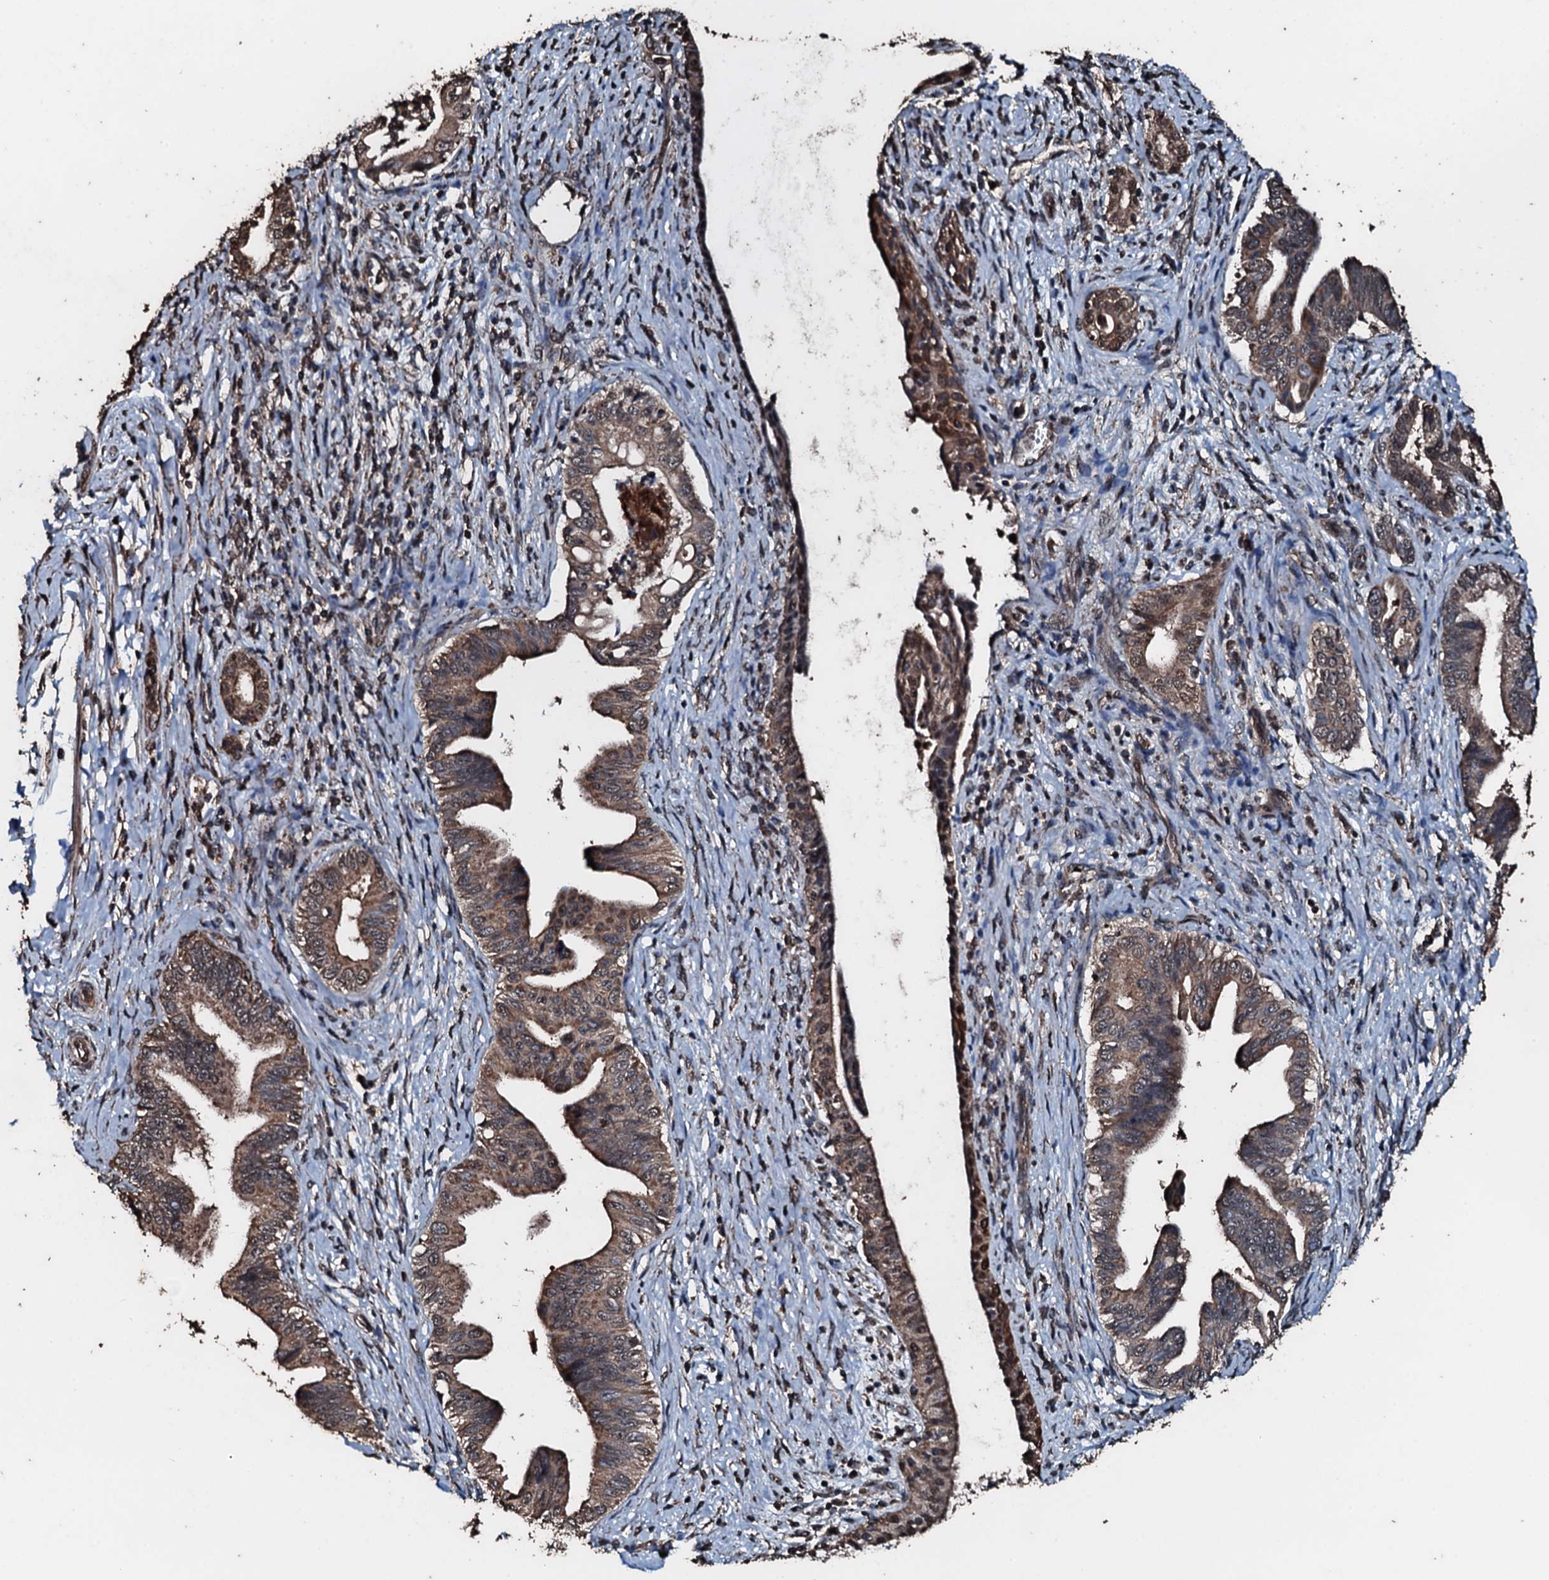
{"staining": {"intensity": "moderate", "quantity": ">75%", "location": "cytoplasmic/membranous,nuclear"}, "tissue": "pancreatic cancer", "cell_type": "Tumor cells", "image_type": "cancer", "snomed": [{"axis": "morphology", "description": "Adenocarcinoma, NOS"}, {"axis": "topography", "description": "Pancreas"}], "caption": "Pancreatic cancer stained with a brown dye shows moderate cytoplasmic/membranous and nuclear positive expression in about >75% of tumor cells.", "gene": "FAAP24", "patient": {"sex": "female", "age": 55}}